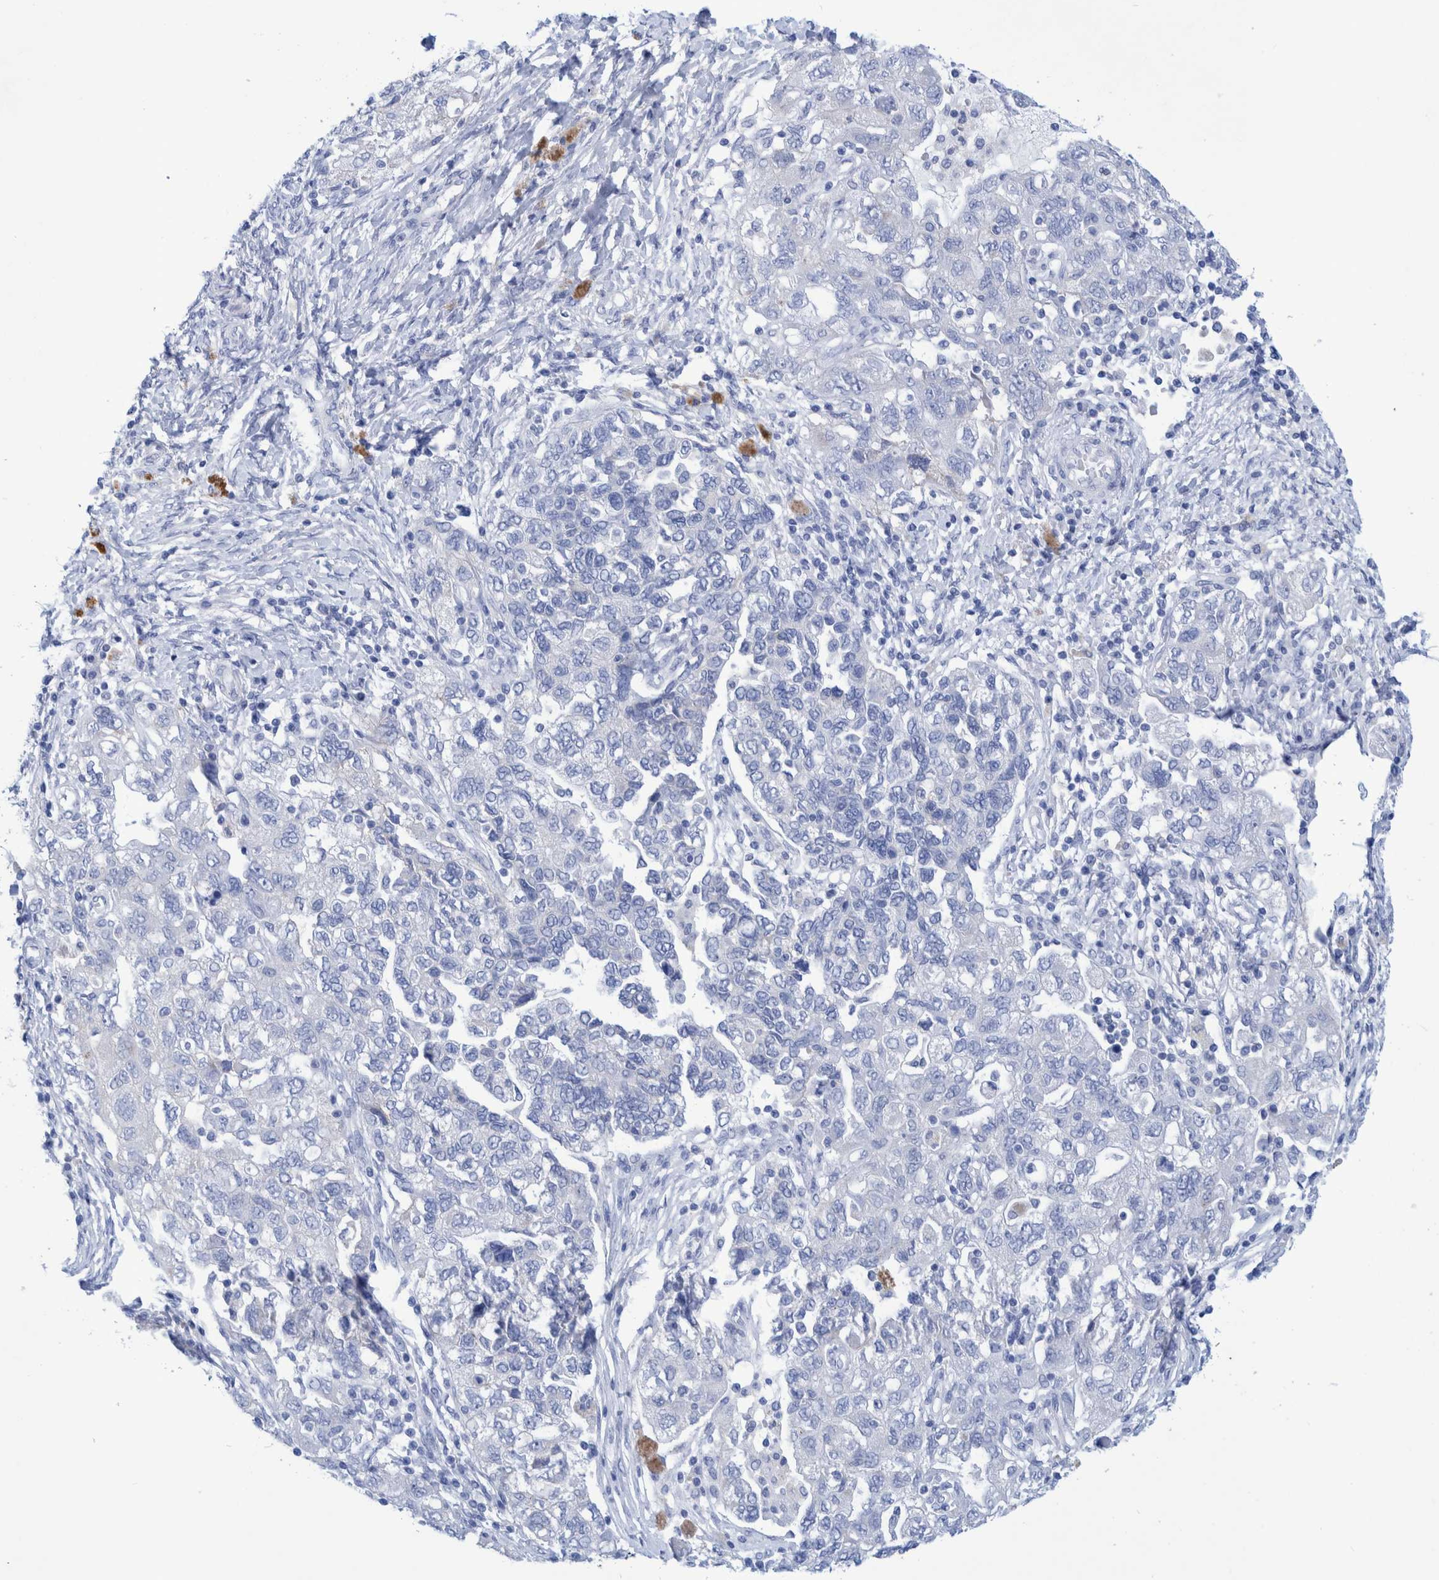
{"staining": {"intensity": "negative", "quantity": "none", "location": "none"}, "tissue": "ovarian cancer", "cell_type": "Tumor cells", "image_type": "cancer", "snomed": [{"axis": "morphology", "description": "Carcinoma, NOS"}, {"axis": "morphology", "description": "Cystadenocarcinoma, serous, NOS"}, {"axis": "topography", "description": "Ovary"}], "caption": "IHC of human ovarian carcinoma exhibits no positivity in tumor cells.", "gene": "PERP", "patient": {"sex": "female", "age": 69}}